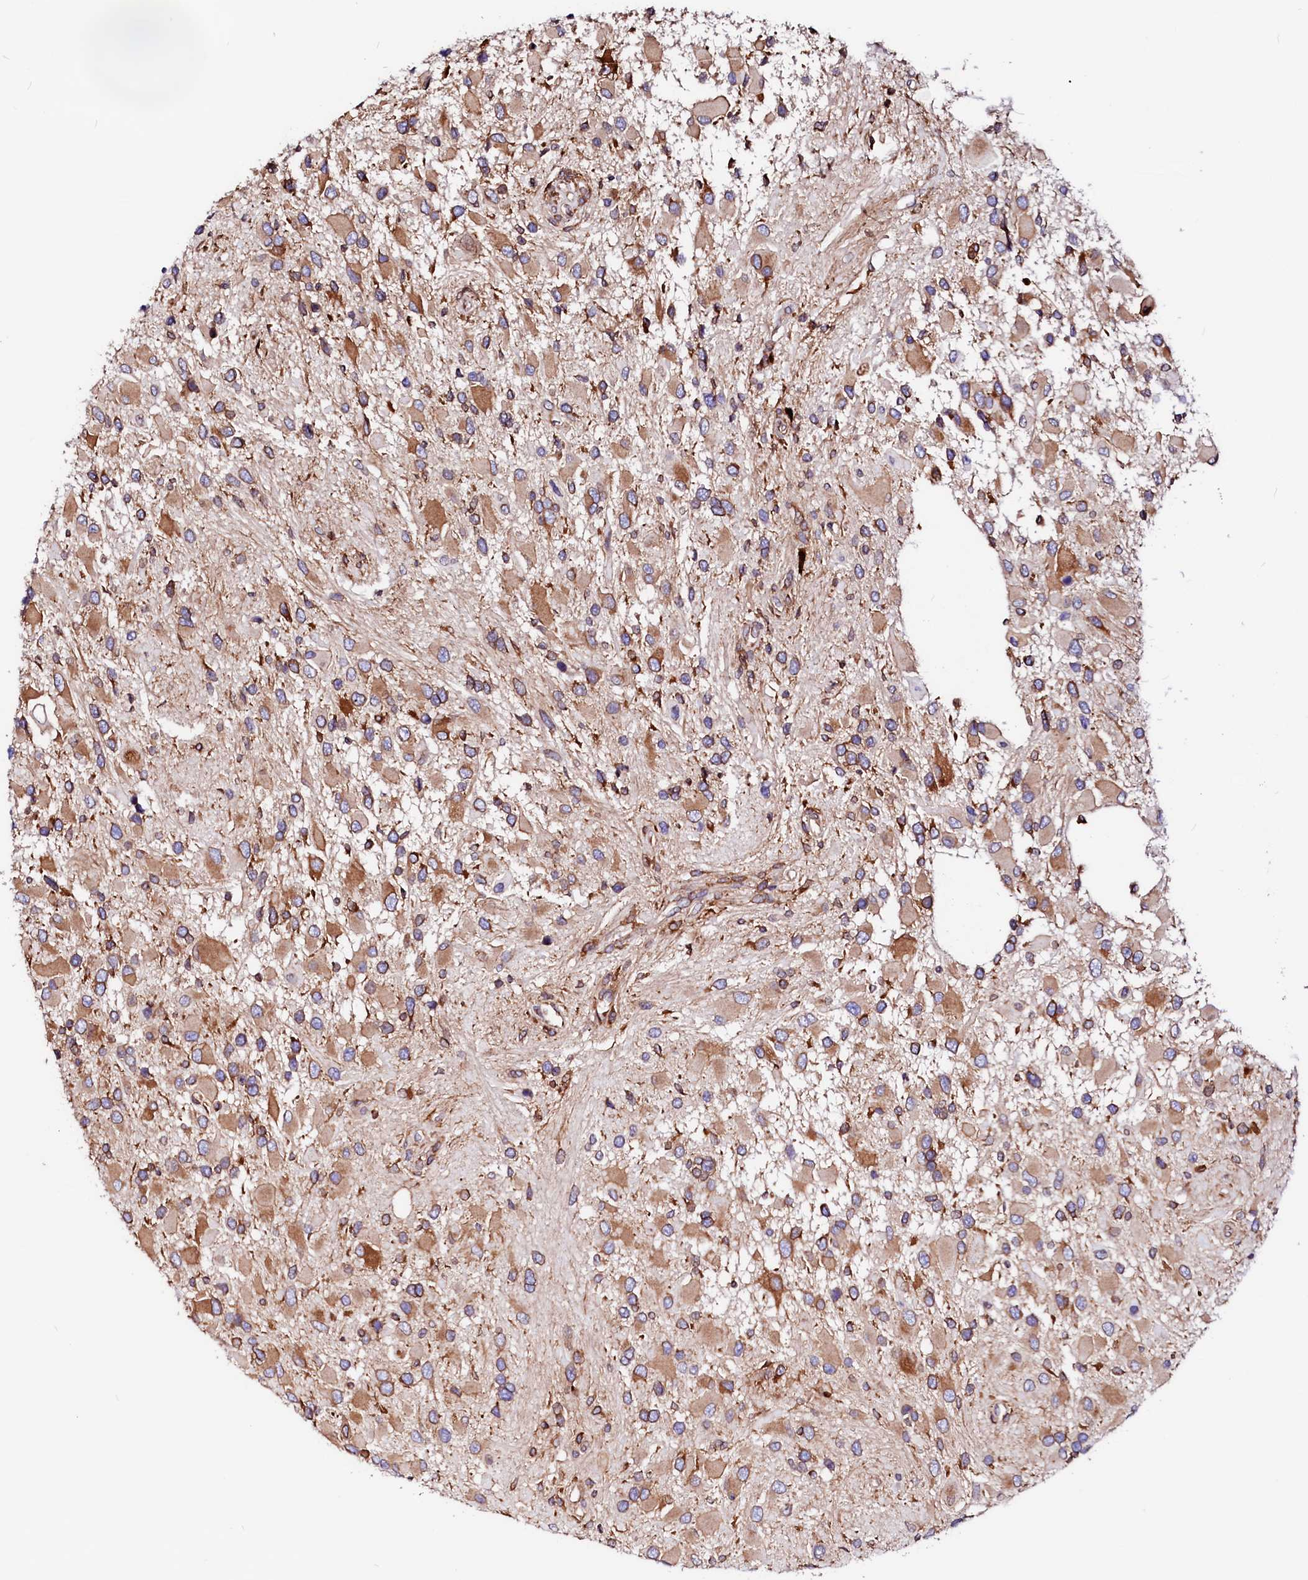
{"staining": {"intensity": "moderate", "quantity": ">75%", "location": "cytoplasmic/membranous"}, "tissue": "glioma", "cell_type": "Tumor cells", "image_type": "cancer", "snomed": [{"axis": "morphology", "description": "Glioma, malignant, High grade"}, {"axis": "topography", "description": "Brain"}], "caption": "Moderate cytoplasmic/membranous protein expression is identified in about >75% of tumor cells in malignant high-grade glioma.", "gene": "DERL1", "patient": {"sex": "male", "age": 53}}